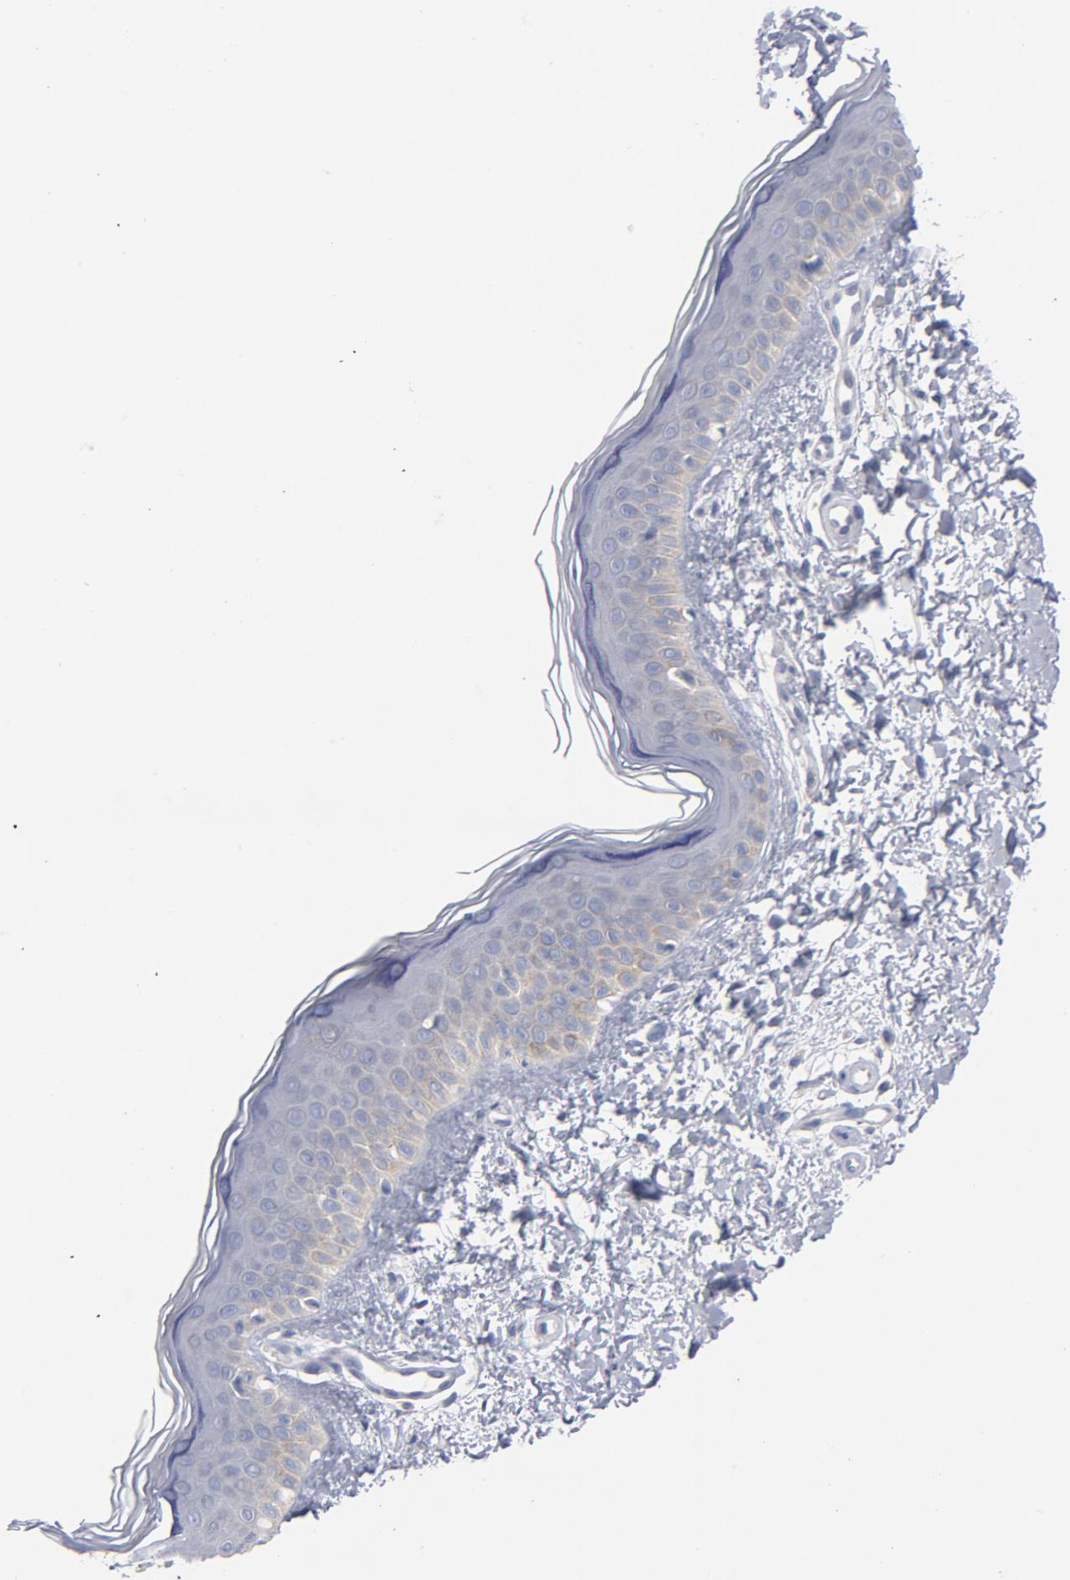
{"staining": {"intensity": "negative", "quantity": "none", "location": "none"}, "tissue": "skin", "cell_type": "Fibroblasts", "image_type": "normal", "snomed": [{"axis": "morphology", "description": "Normal tissue, NOS"}, {"axis": "topography", "description": "Skin"}], "caption": "IHC of unremarkable human skin shows no positivity in fibroblasts.", "gene": "CD86", "patient": {"sex": "female", "age": 19}}